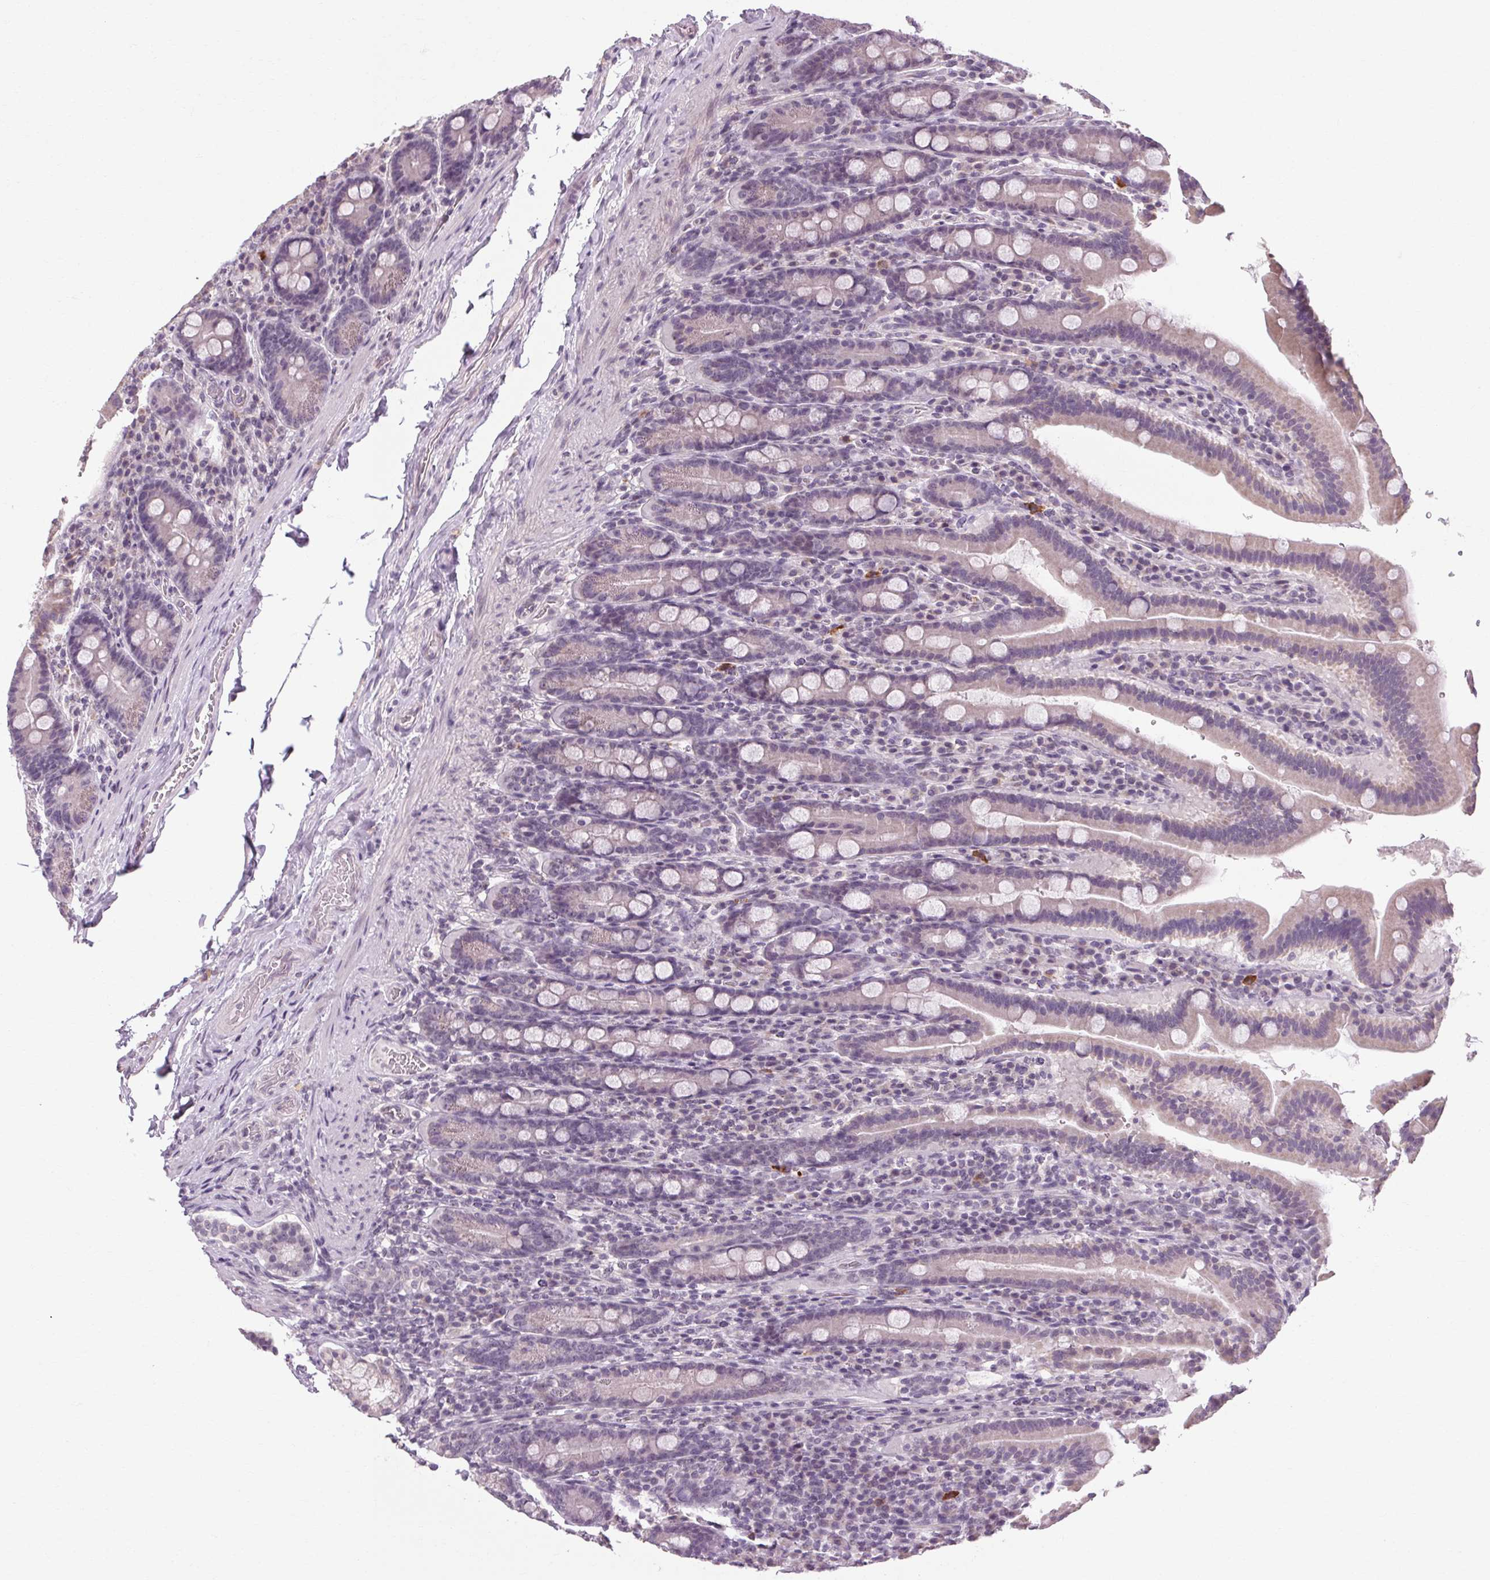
{"staining": {"intensity": "negative", "quantity": "none", "location": "none"}, "tissue": "small intestine", "cell_type": "Glandular cells", "image_type": "normal", "snomed": [{"axis": "morphology", "description": "Normal tissue, NOS"}, {"axis": "topography", "description": "Small intestine"}], "caption": "Immunohistochemistry of normal human small intestine reveals no positivity in glandular cells.", "gene": "KLHL40", "patient": {"sex": "male", "age": 26}}